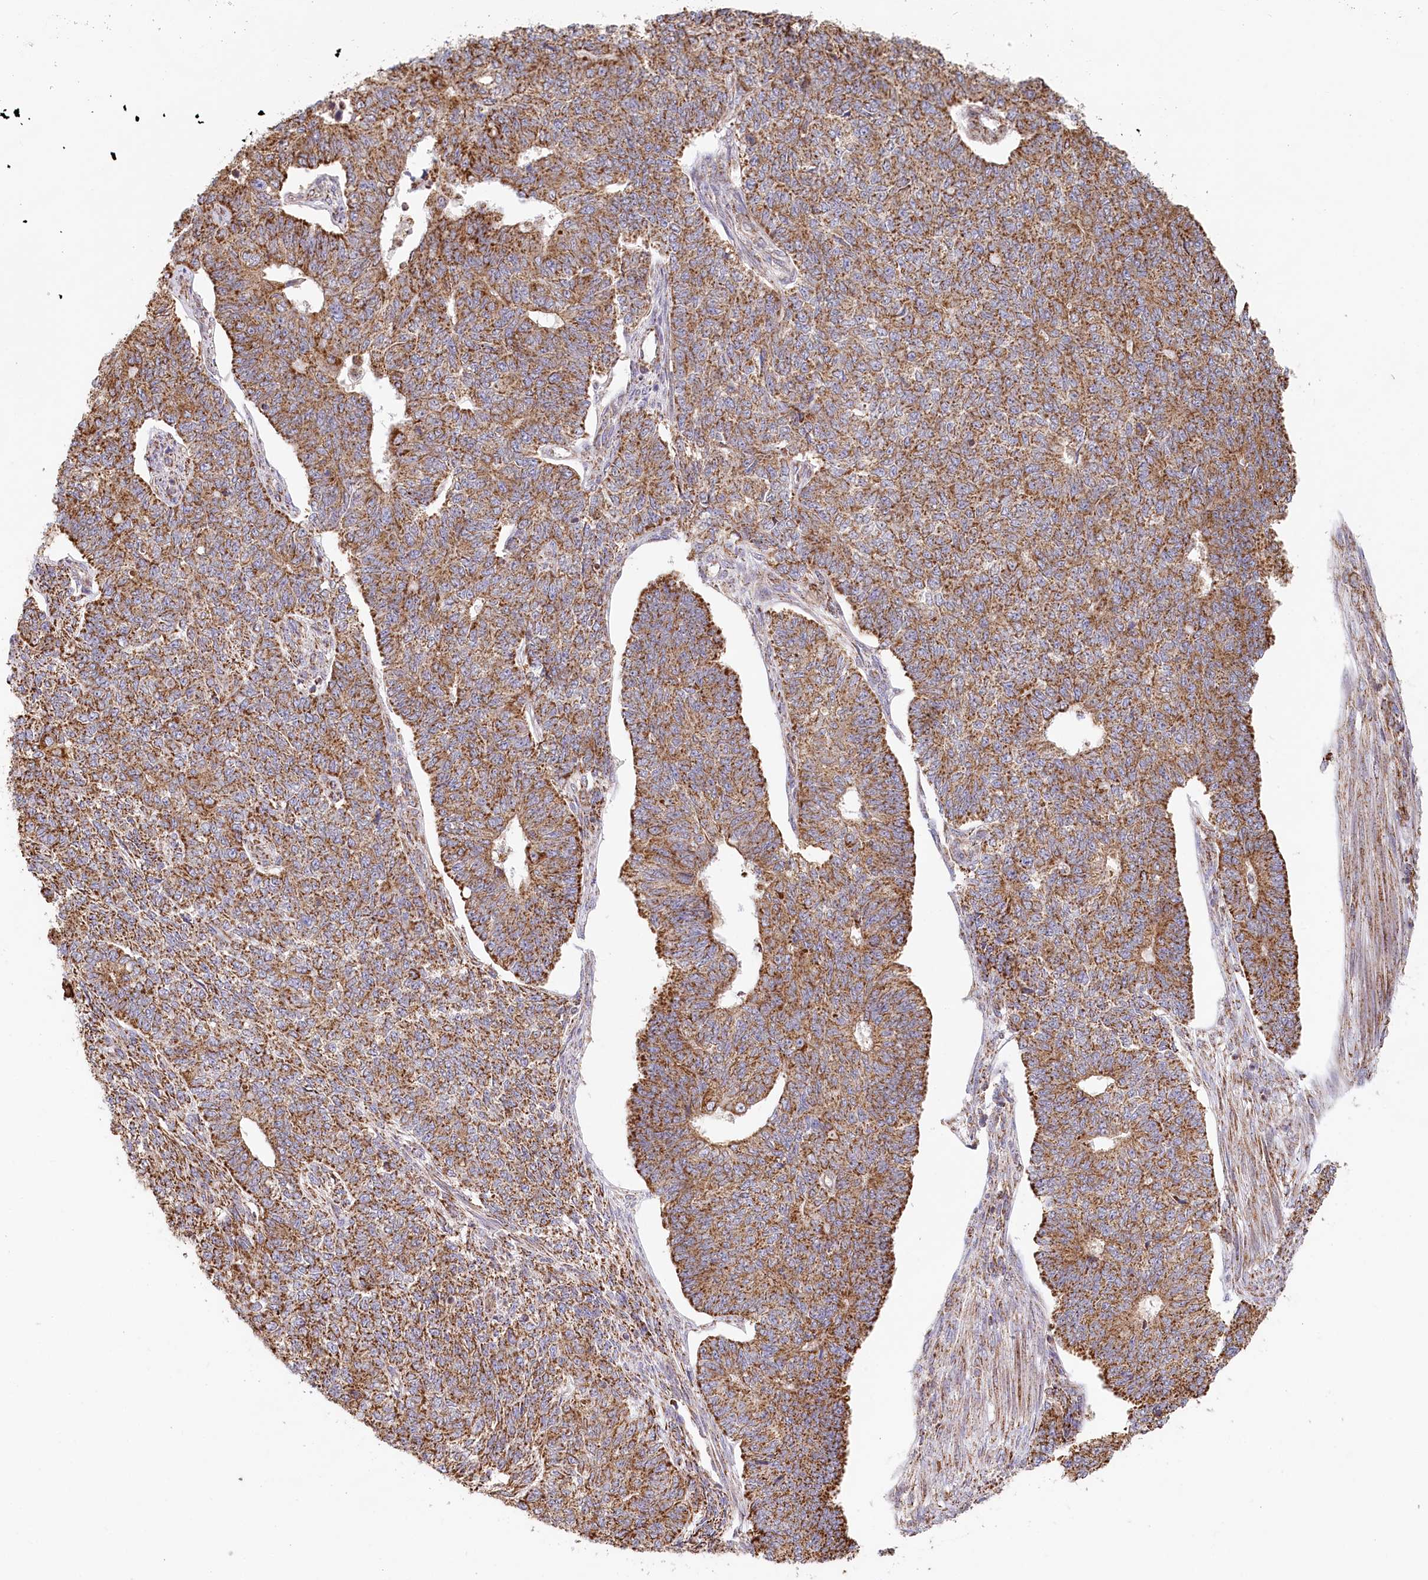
{"staining": {"intensity": "strong", "quantity": ">75%", "location": "cytoplasmic/membranous"}, "tissue": "endometrial cancer", "cell_type": "Tumor cells", "image_type": "cancer", "snomed": [{"axis": "morphology", "description": "Adenocarcinoma, NOS"}, {"axis": "topography", "description": "Endometrium"}], "caption": "Endometrial cancer (adenocarcinoma) stained with DAB (3,3'-diaminobenzidine) IHC exhibits high levels of strong cytoplasmic/membranous expression in about >75% of tumor cells.", "gene": "UMPS", "patient": {"sex": "female", "age": 32}}